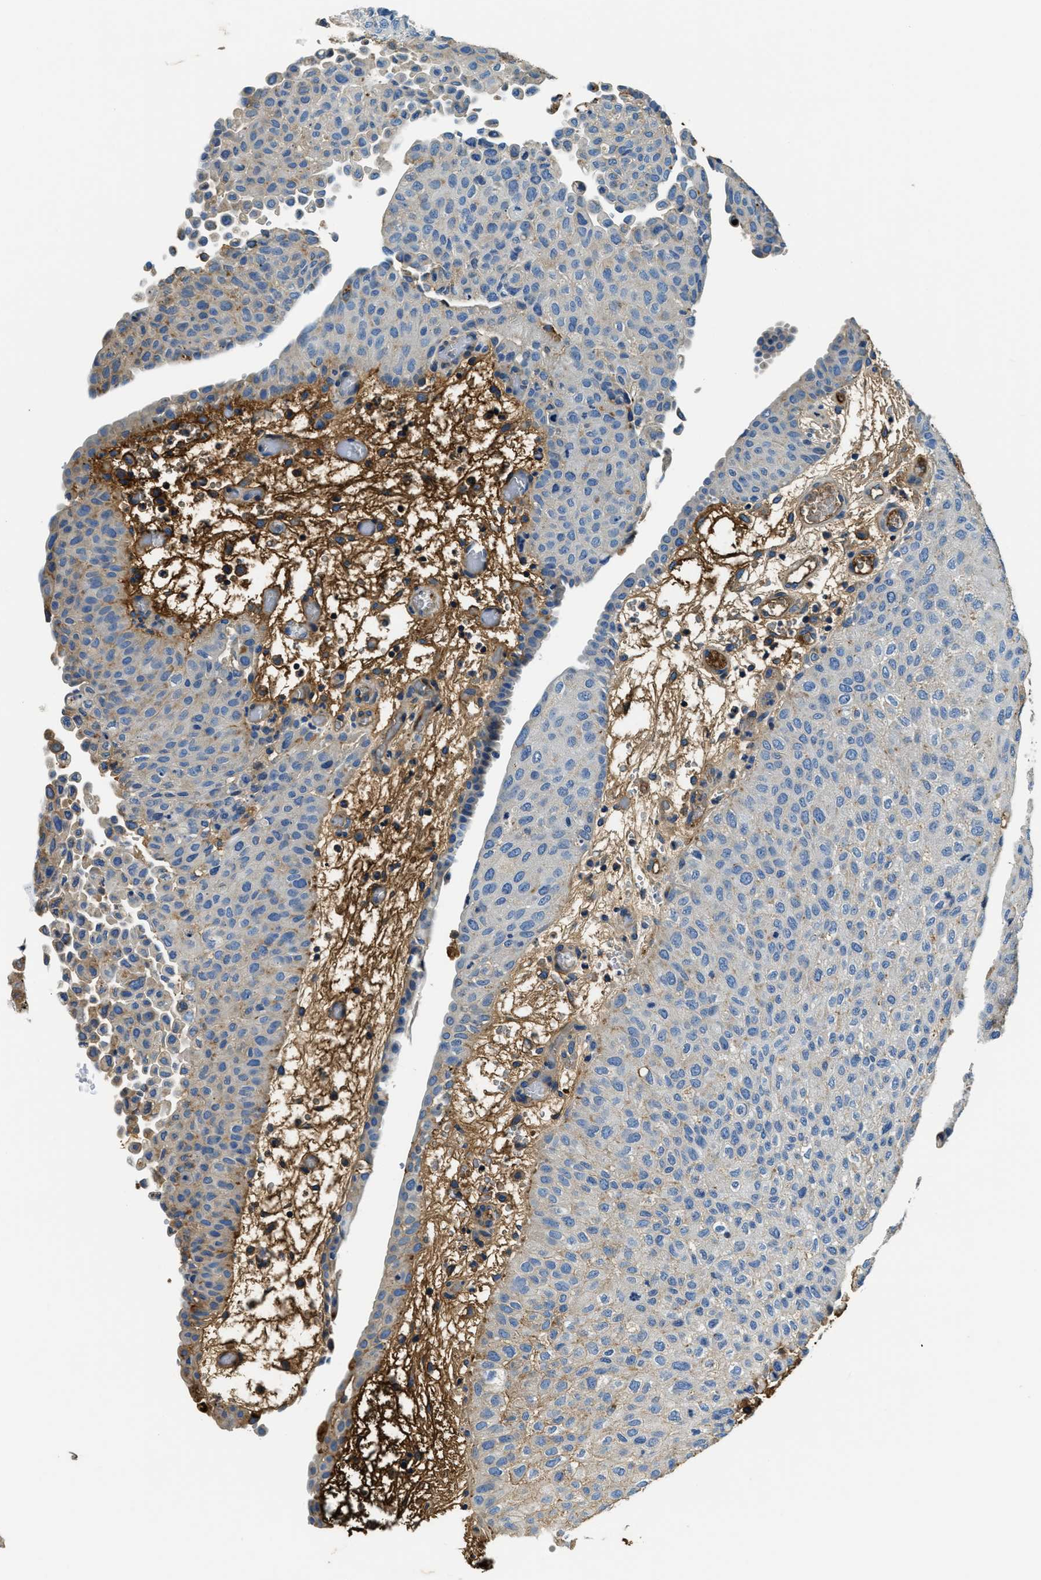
{"staining": {"intensity": "weak", "quantity": "<25%", "location": "cytoplasmic/membranous"}, "tissue": "urothelial cancer", "cell_type": "Tumor cells", "image_type": "cancer", "snomed": [{"axis": "morphology", "description": "Urothelial carcinoma, Low grade"}, {"axis": "morphology", "description": "Urothelial carcinoma, High grade"}, {"axis": "topography", "description": "Urinary bladder"}], "caption": "Tumor cells are negative for brown protein staining in low-grade urothelial carcinoma.", "gene": "TMEM186", "patient": {"sex": "male", "age": 35}}